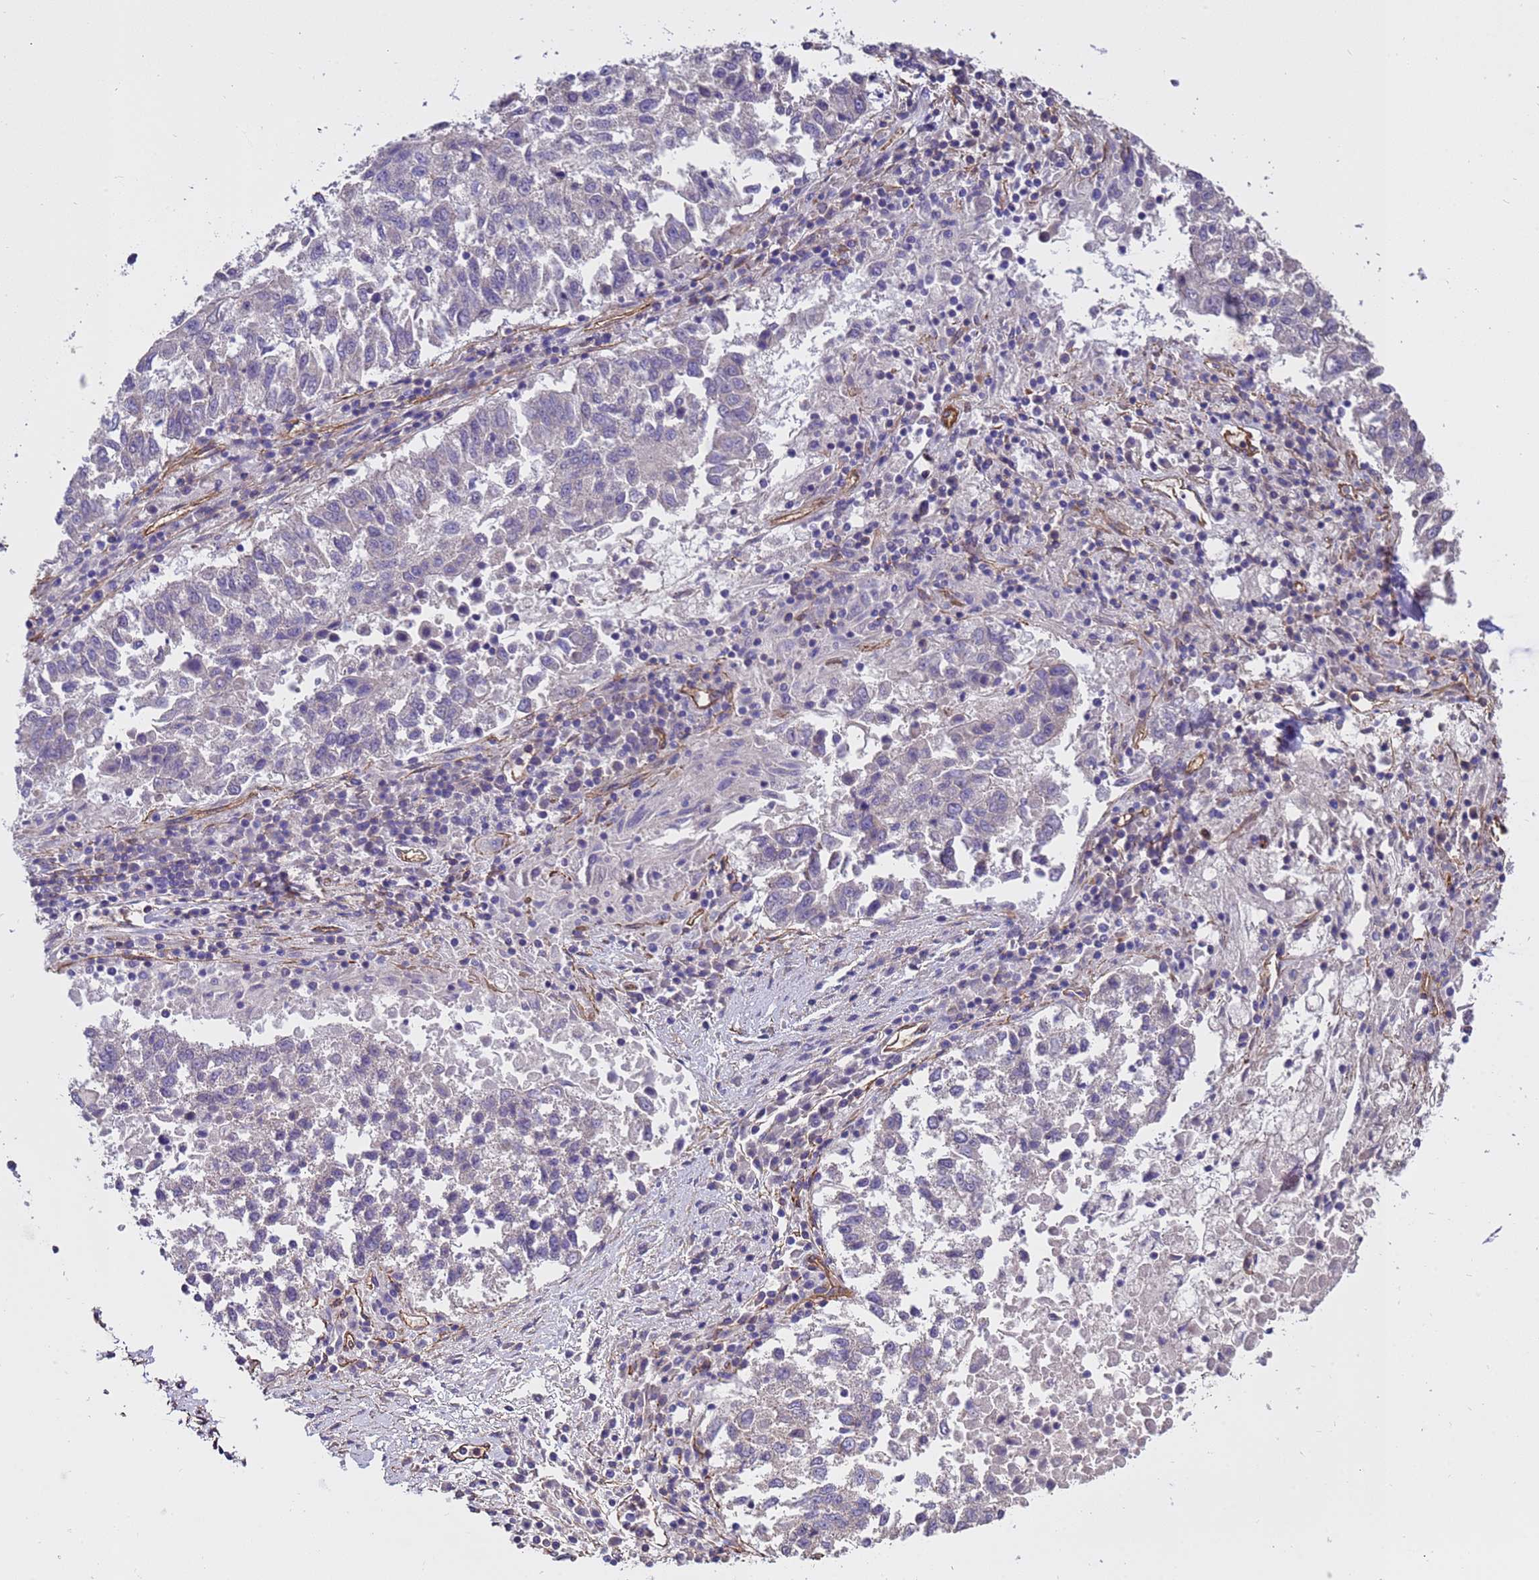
{"staining": {"intensity": "negative", "quantity": "none", "location": "none"}, "tissue": "lung cancer", "cell_type": "Tumor cells", "image_type": "cancer", "snomed": [{"axis": "morphology", "description": "Squamous cell carcinoma, NOS"}, {"axis": "topography", "description": "Lung"}], "caption": "Immunohistochemistry image of lung cancer stained for a protein (brown), which shows no positivity in tumor cells.", "gene": "ZNF248", "patient": {"sex": "male", "age": 73}}